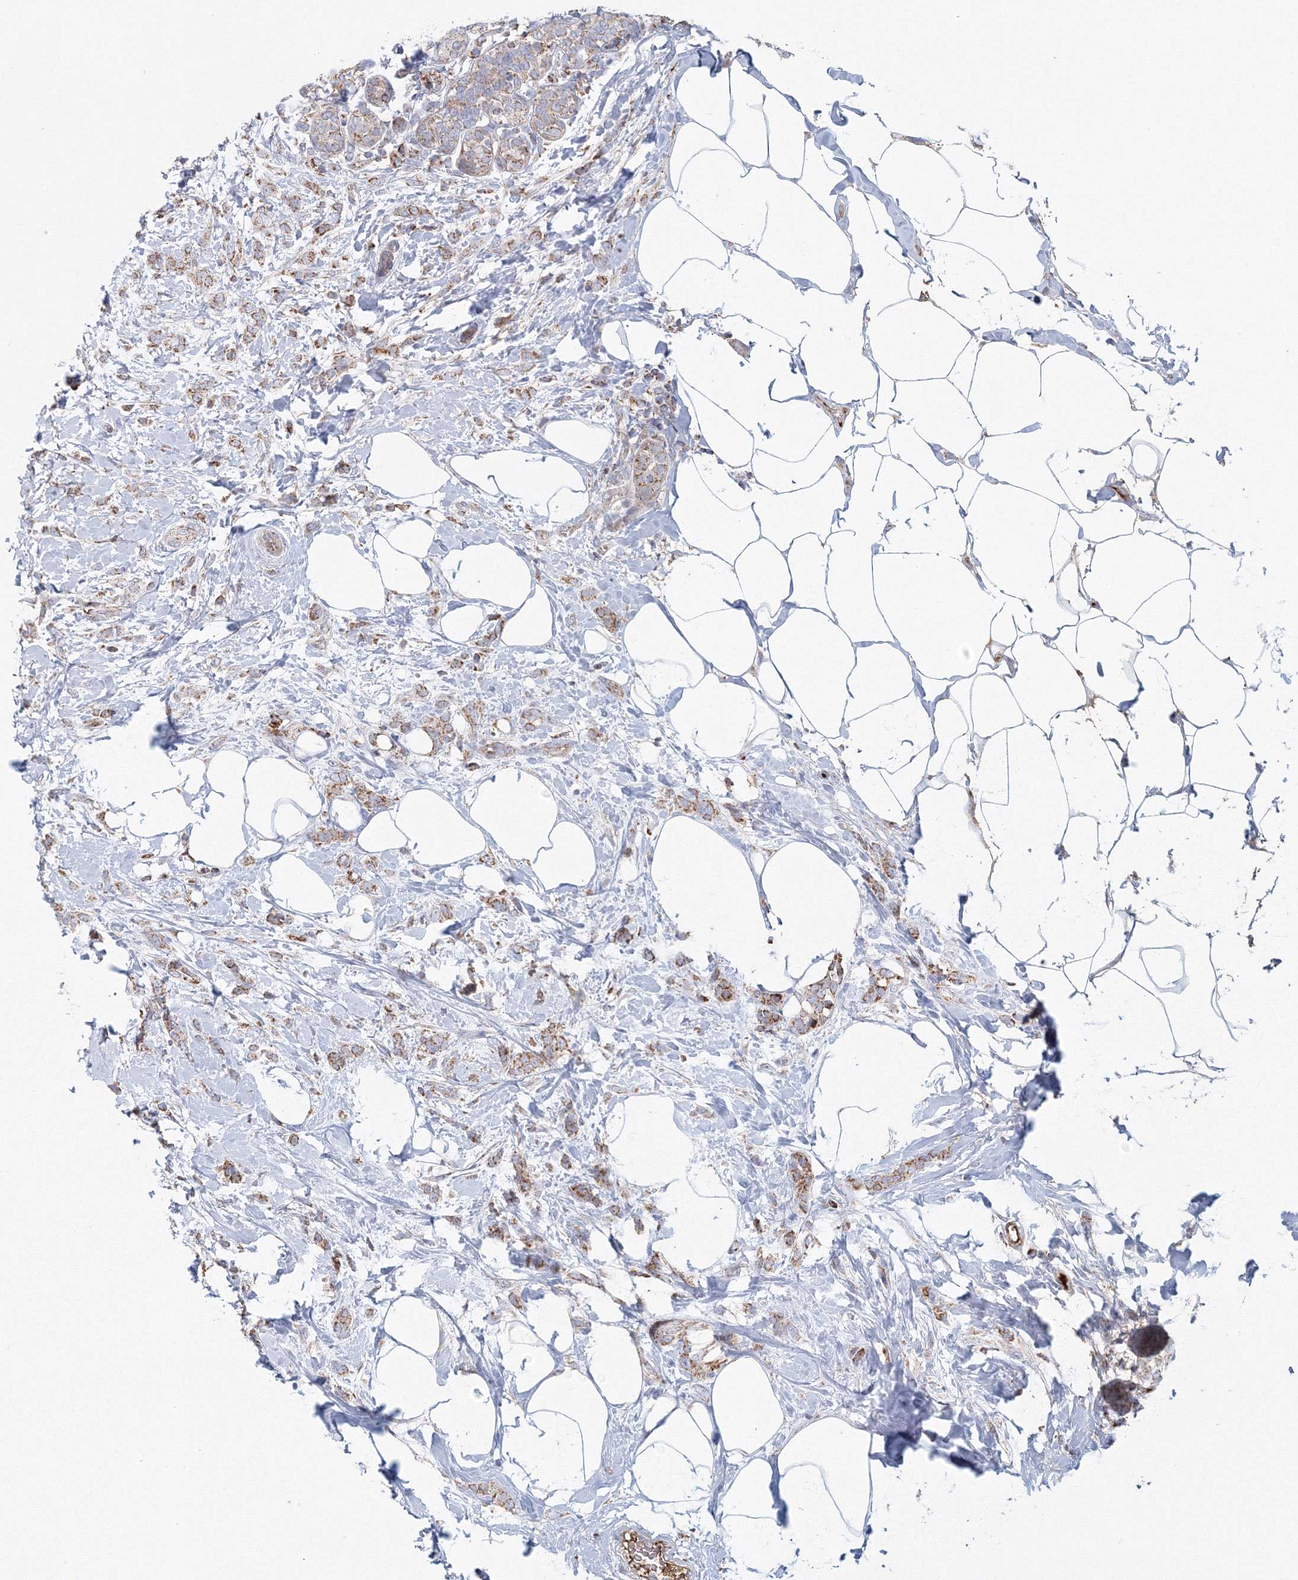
{"staining": {"intensity": "moderate", "quantity": ">75%", "location": "cytoplasmic/membranous"}, "tissue": "breast cancer", "cell_type": "Tumor cells", "image_type": "cancer", "snomed": [{"axis": "morphology", "description": "Lobular carcinoma, in situ"}, {"axis": "morphology", "description": "Lobular carcinoma"}, {"axis": "topography", "description": "Breast"}], "caption": "A high-resolution image shows IHC staining of breast cancer (lobular carcinoma), which exhibits moderate cytoplasmic/membranous staining in approximately >75% of tumor cells.", "gene": "GRPEL1", "patient": {"sex": "female", "age": 41}}